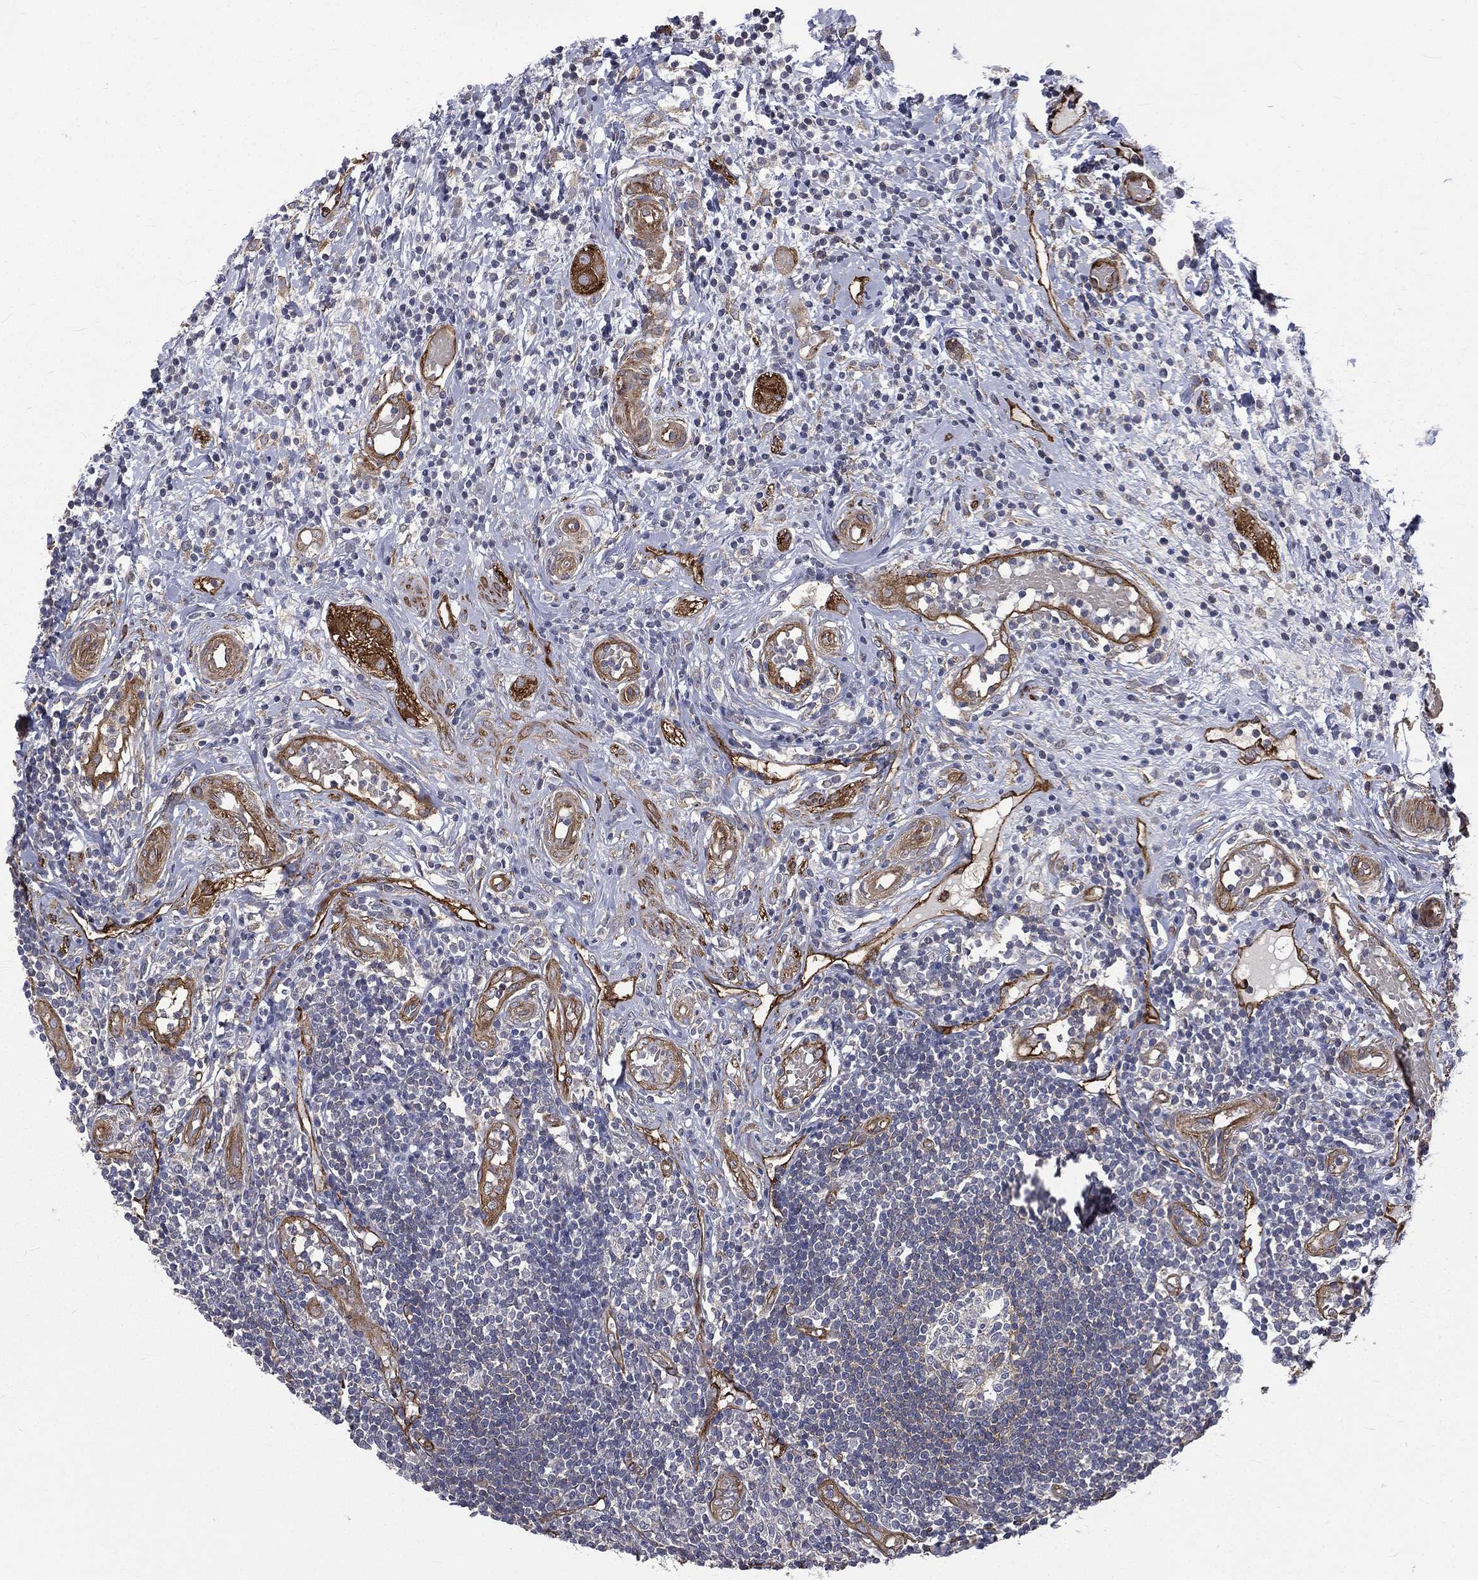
{"staining": {"intensity": "negative", "quantity": "none", "location": "none"}, "tissue": "appendix", "cell_type": "Glandular cells", "image_type": "normal", "snomed": [{"axis": "morphology", "description": "Normal tissue, NOS"}, {"axis": "morphology", "description": "Inflammation, NOS"}, {"axis": "topography", "description": "Appendix"}], "caption": "This is an IHC histopathology image of unremarkable appendix. There is no expression in glandular cells.", "gene": "PPFIBP1", "patient": {"sex": "male", "age": 16}}